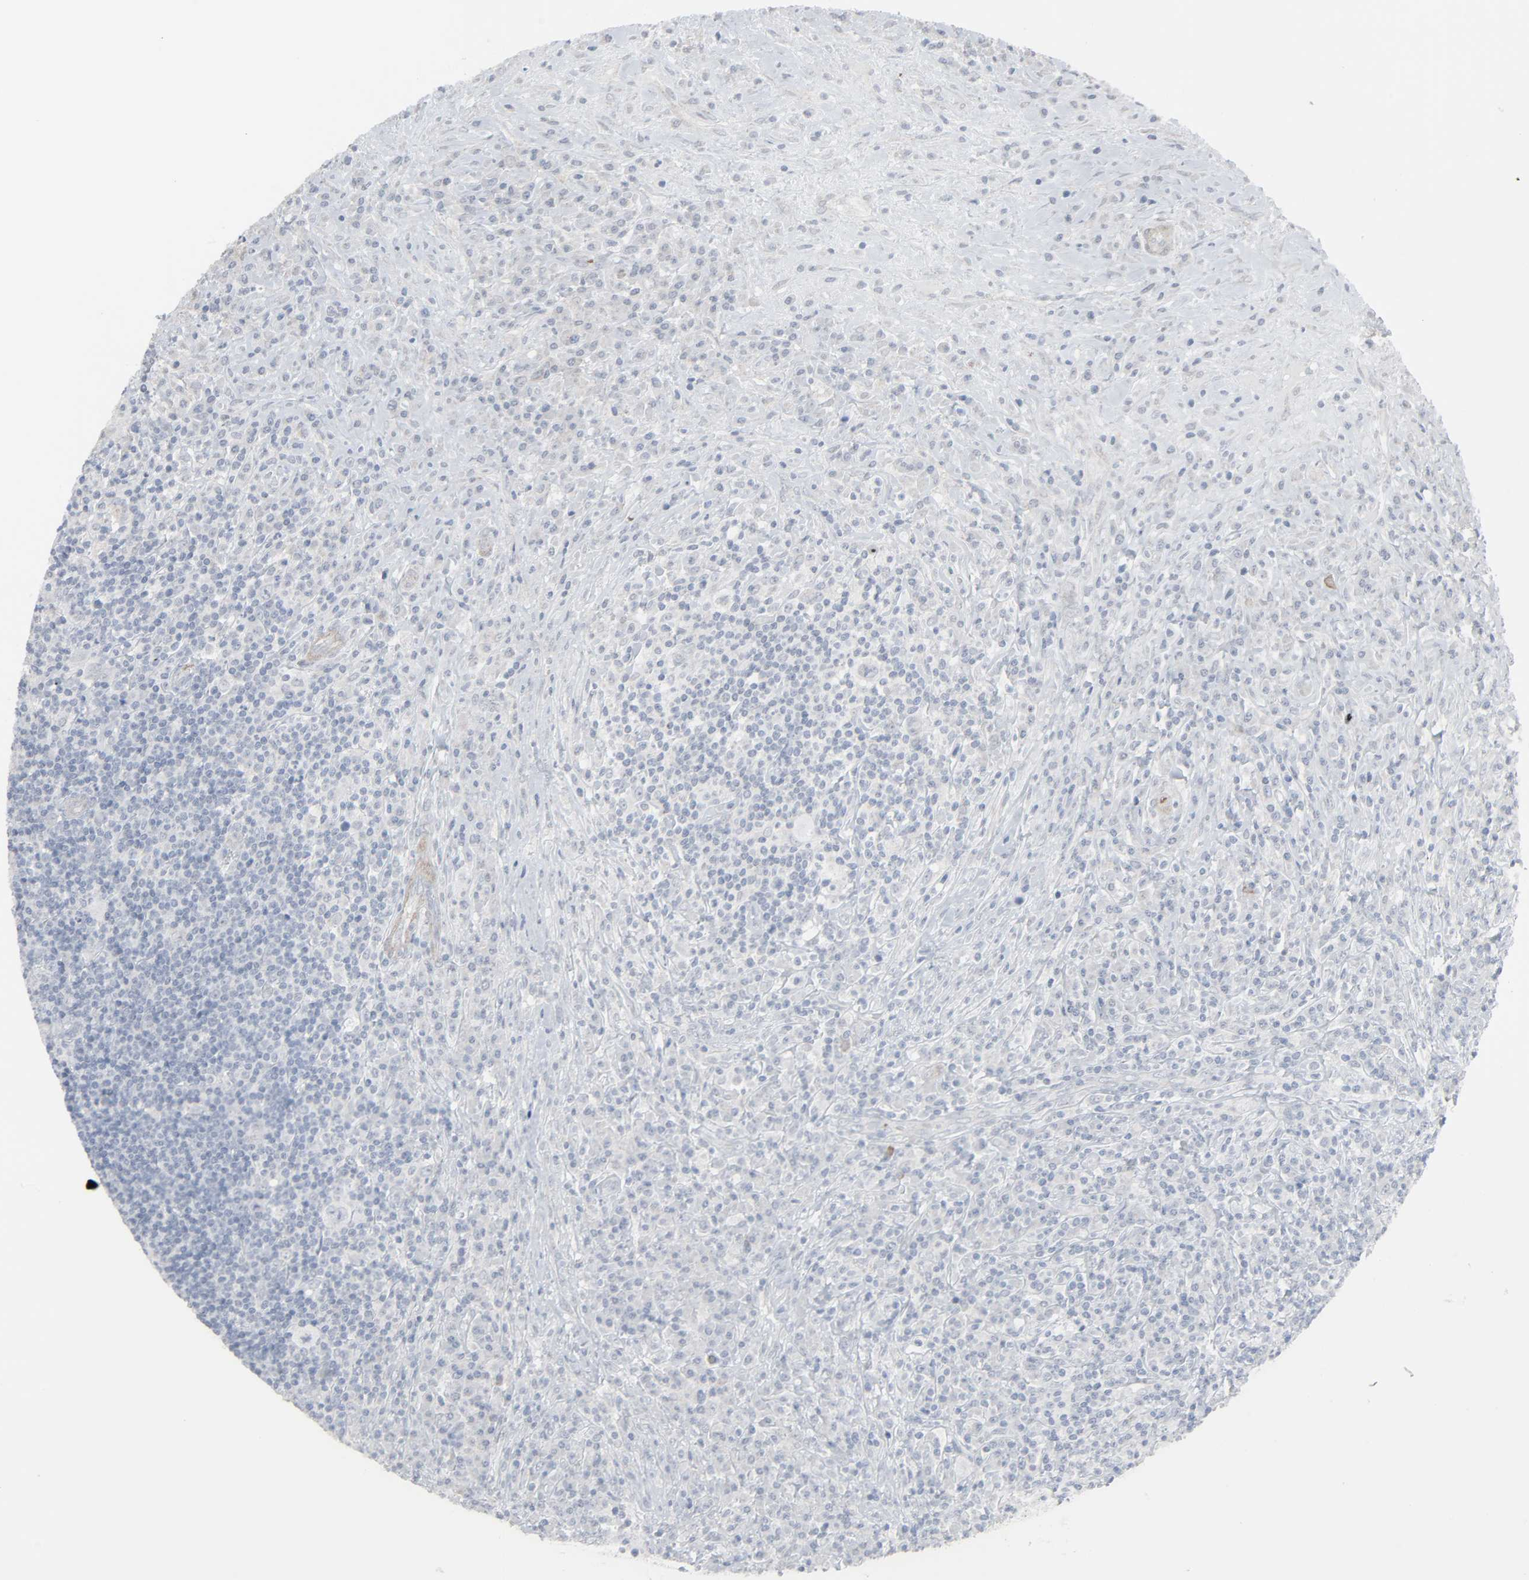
{"staining": {"intensity": "negative", "quantity": "none", "location": "none"}, "tissue": "lymphoma", "cell_type": "Tumor cells", "image_type": "cancer", "snomed": [{"axis": "morphology", "description": "Hodgkin's disease, NOS"}, {"axis": "topography", "description": "Lymph node"}], "caption": "Immunohistochemistry of human Hodgkin's disease displays no positivity in tumor cells.", "gene": "NEUROD1", "patient": {"sex": "female", "age": 25}}